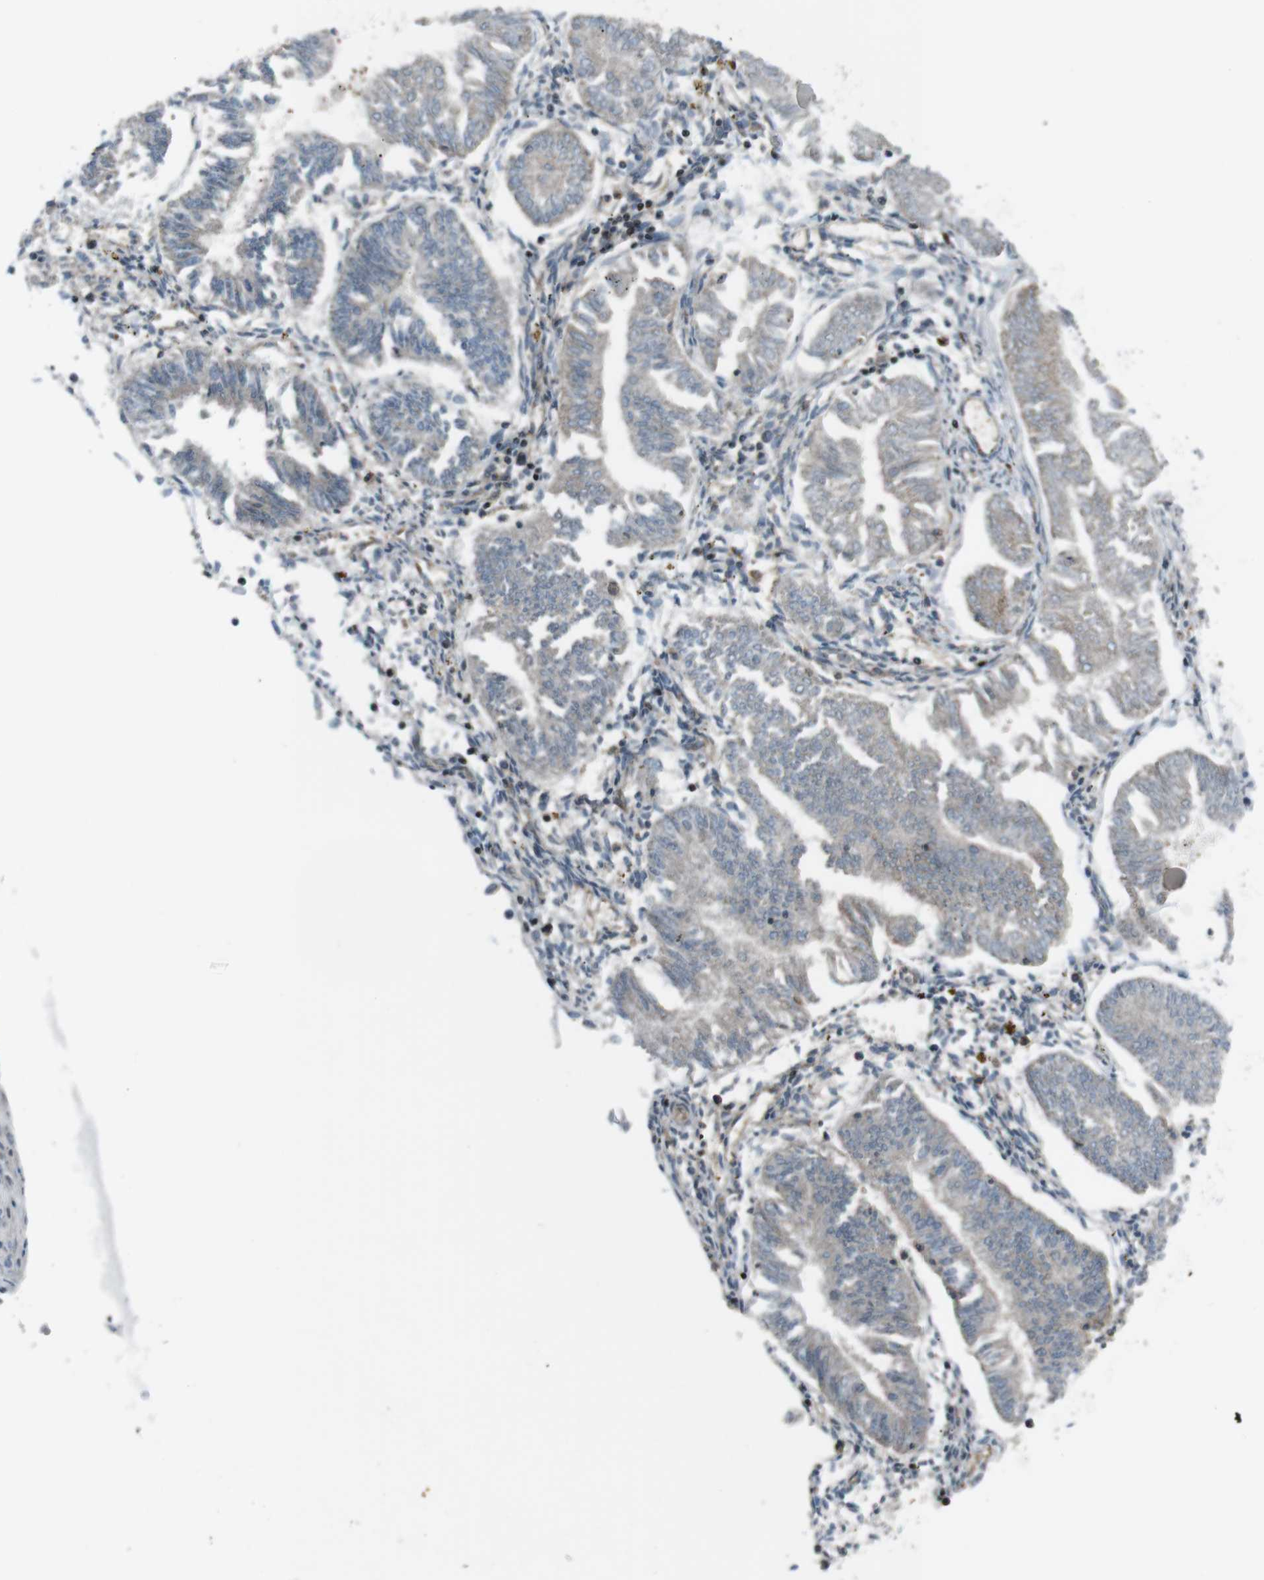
{"staining": {"intensity": "negative", "quantity": "none", "location": "none"}, "tissue": "endometrial cancer", "cell_type": "Tumor cells", "image_type": "cancer", "snomed": [{"axis": "morphology", "description": "Adenocarcinoma, NOS"}, {"axis": "topography", "description": "Endometrium"}], "caption": "Tumor cells are negative for brown protein staining in endometrial adenocarcinoma. (Stains: DAB IHC with hematoxylin counter stain, Microscopy: brightfield microscopy at high magnification).", "gene": "TIAM2", "patient": {"sex": "female", "age": 53}}